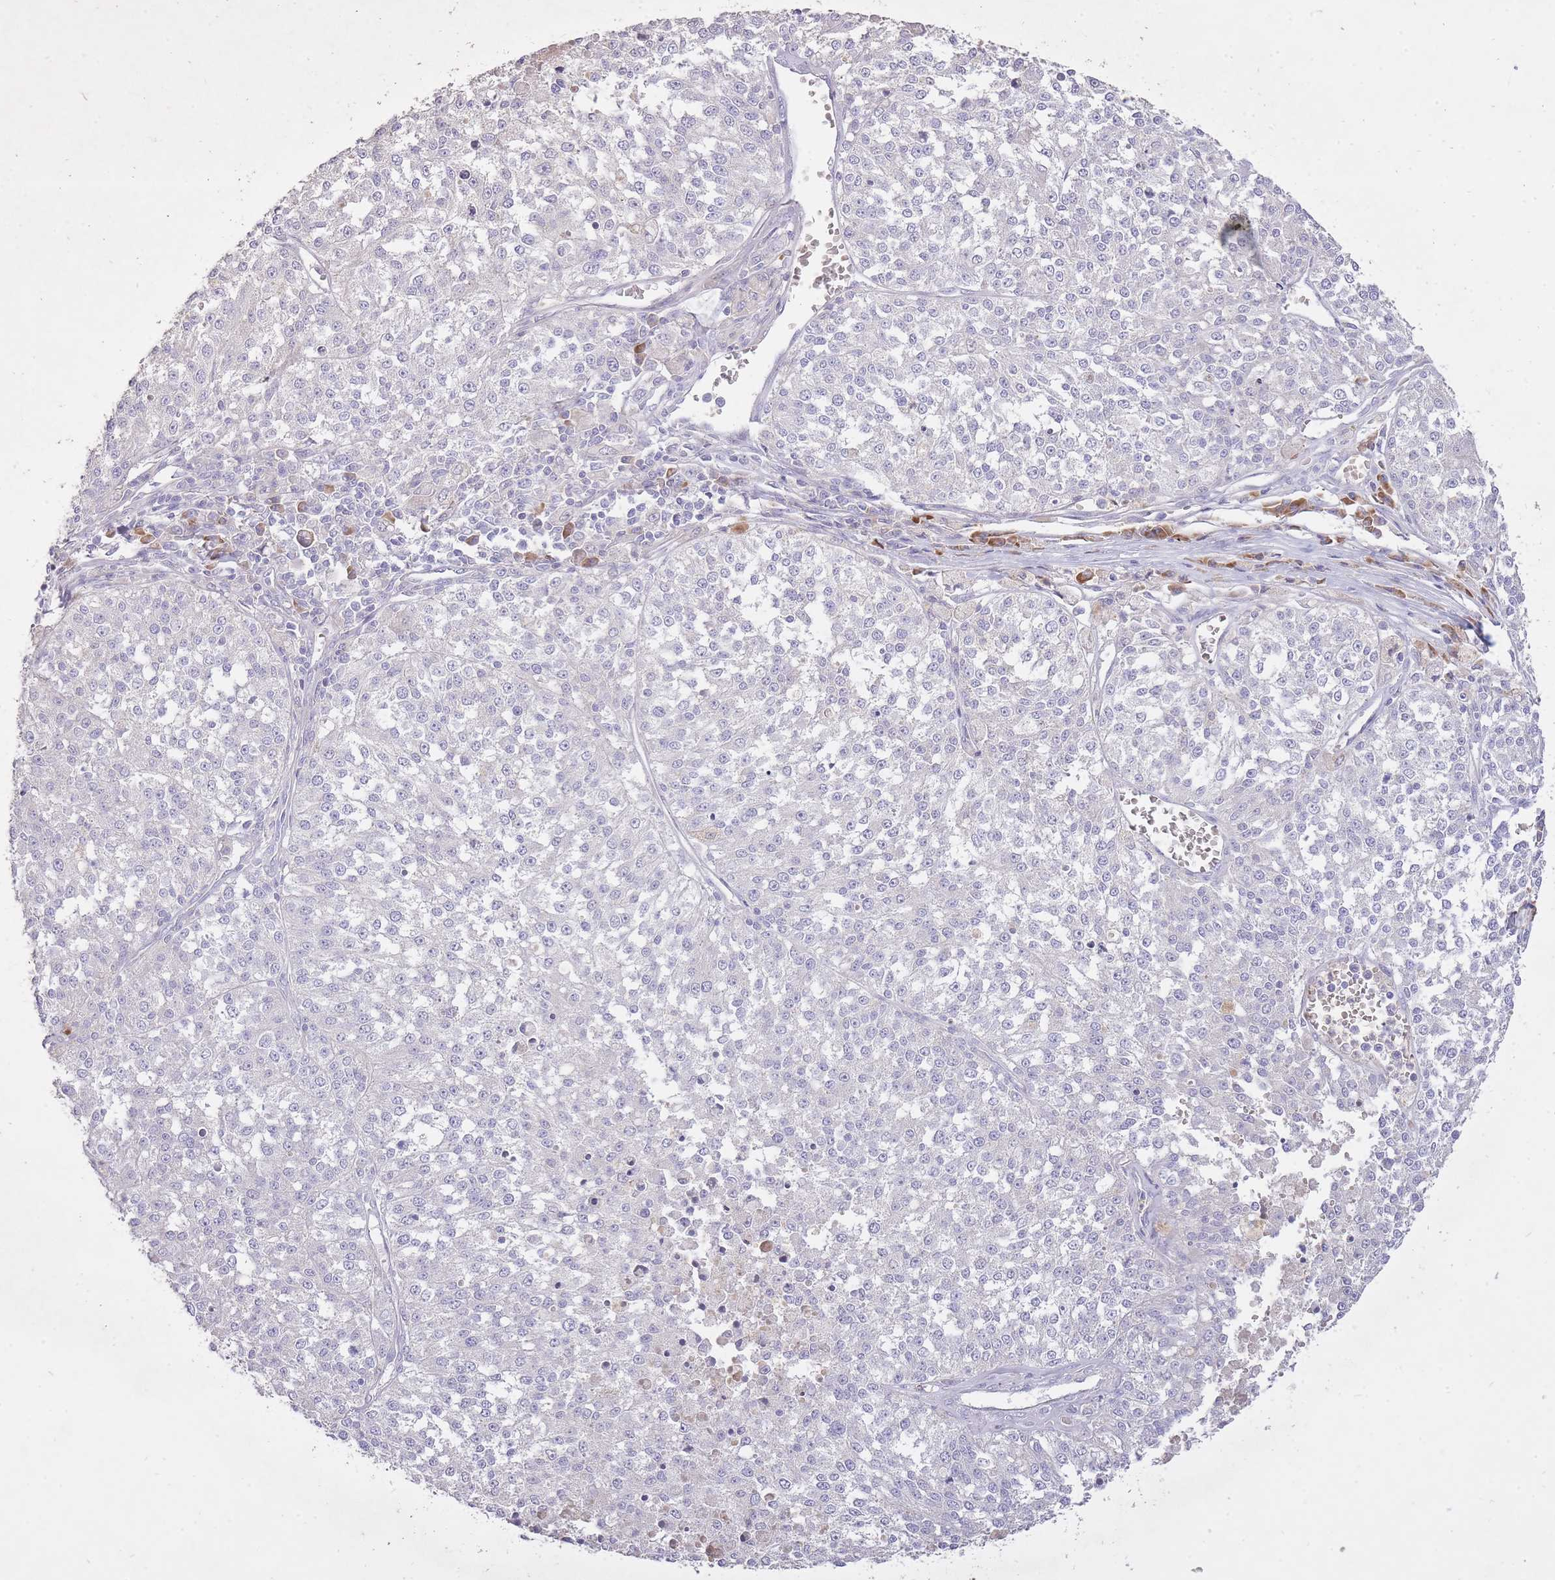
{"staining": {"intensity": "negative", "quantity": "none", "location": "none"}, "tissue": "melanoma", "cell_type": "Tumor cells", "image_type": "cancer", "snomed": [{"axis": "morphology", "description": "Malignant melanoma, NOS"}, {"axis": "topography", "description": "Skin"}], "caption": "Immunohistochemistry micrograph of human melanoma stained for a protein (brown), which exhibits no positivity in tumor cells. (DAB (3,3'-diaminobenzidine) immunohistochemistry with hematoxylin counter stain).", "gene": "FRG2C", "patient": {"sex": "female", "age": 64}}